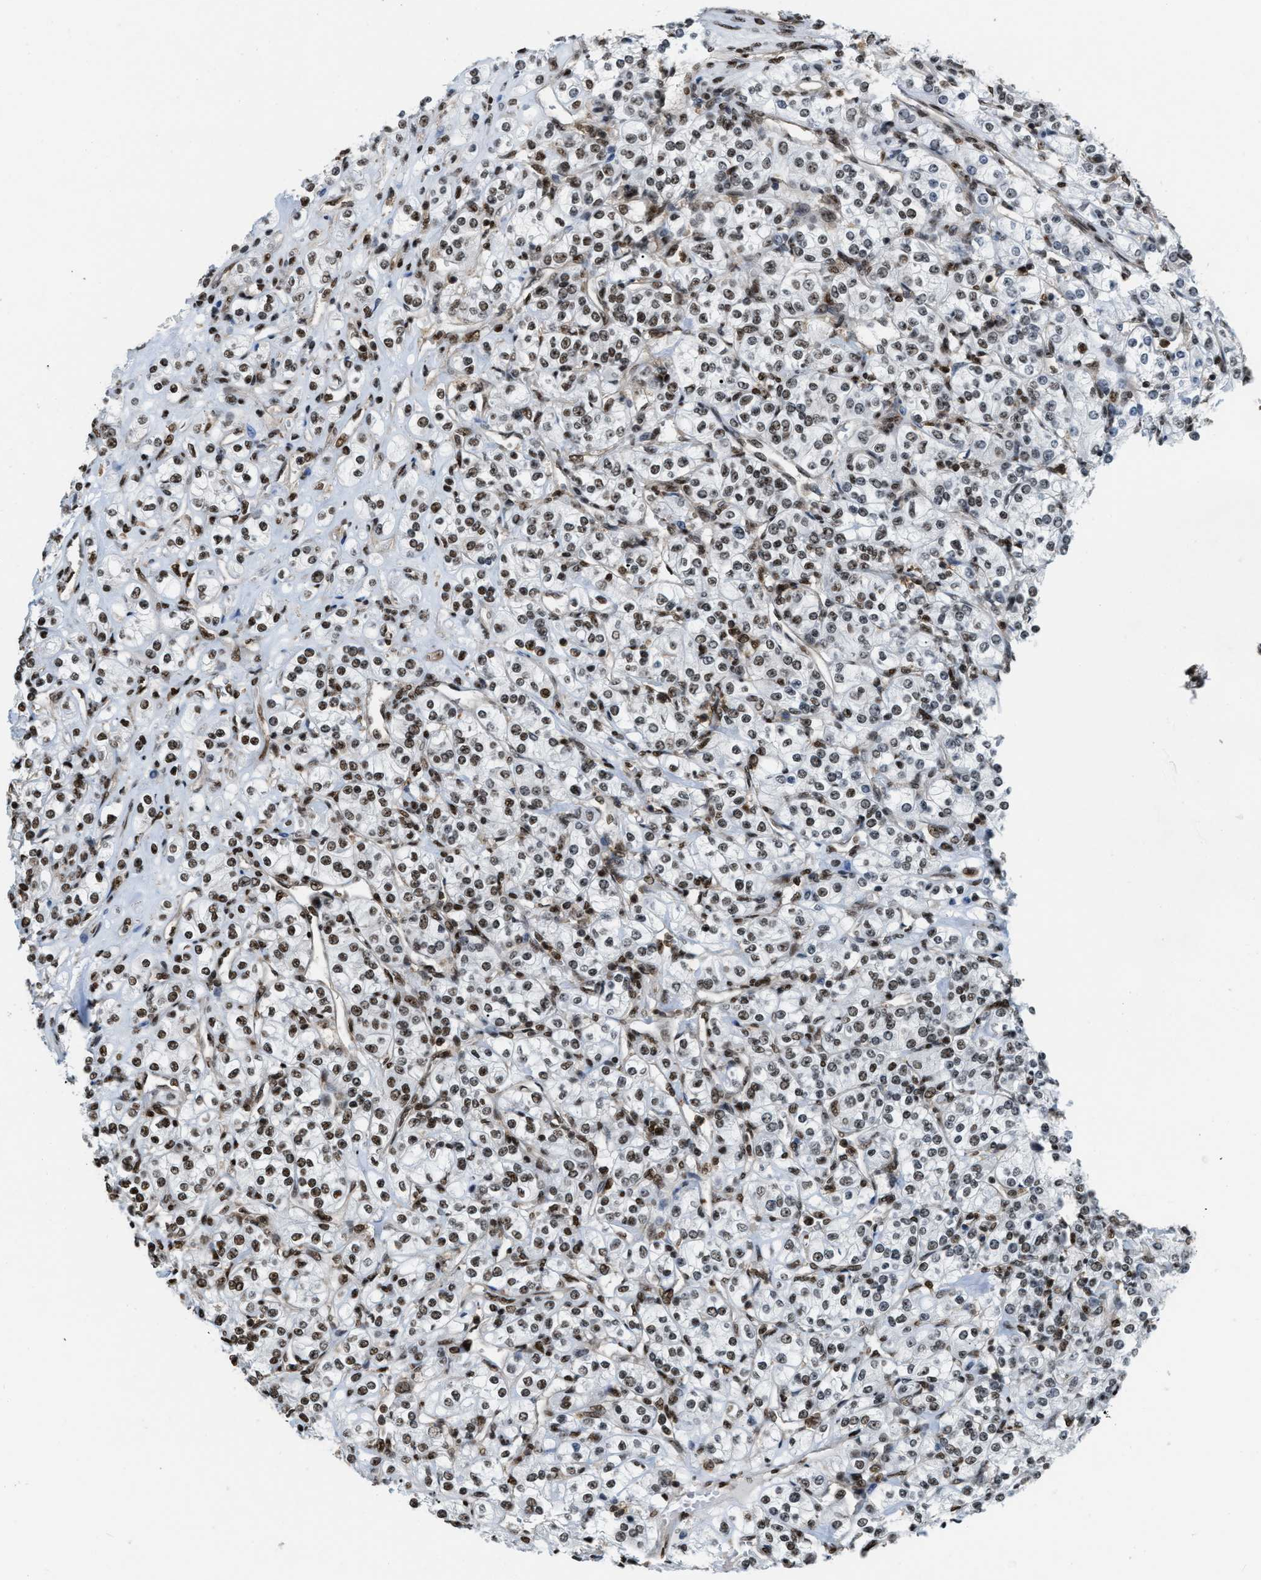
{"staining": {"intensity": "moderate", "quantity": "<25%", "location": "nuclear"}, "tissue": "renal cancer", "cell_type": "Tumor cells", "image_type": "cancer", "snomed": [{"axis": "morphology", "description": "Adenocarcinoma, NOS"}, {"axis": "topography", "description": "Kidney"}], "caption": "An image of human renal cancer stained for a protein displays moderate nuclear brown staining in tumor cells.", "gene": "NUMA1", "patient": {"sex": "male", "age": 77}}